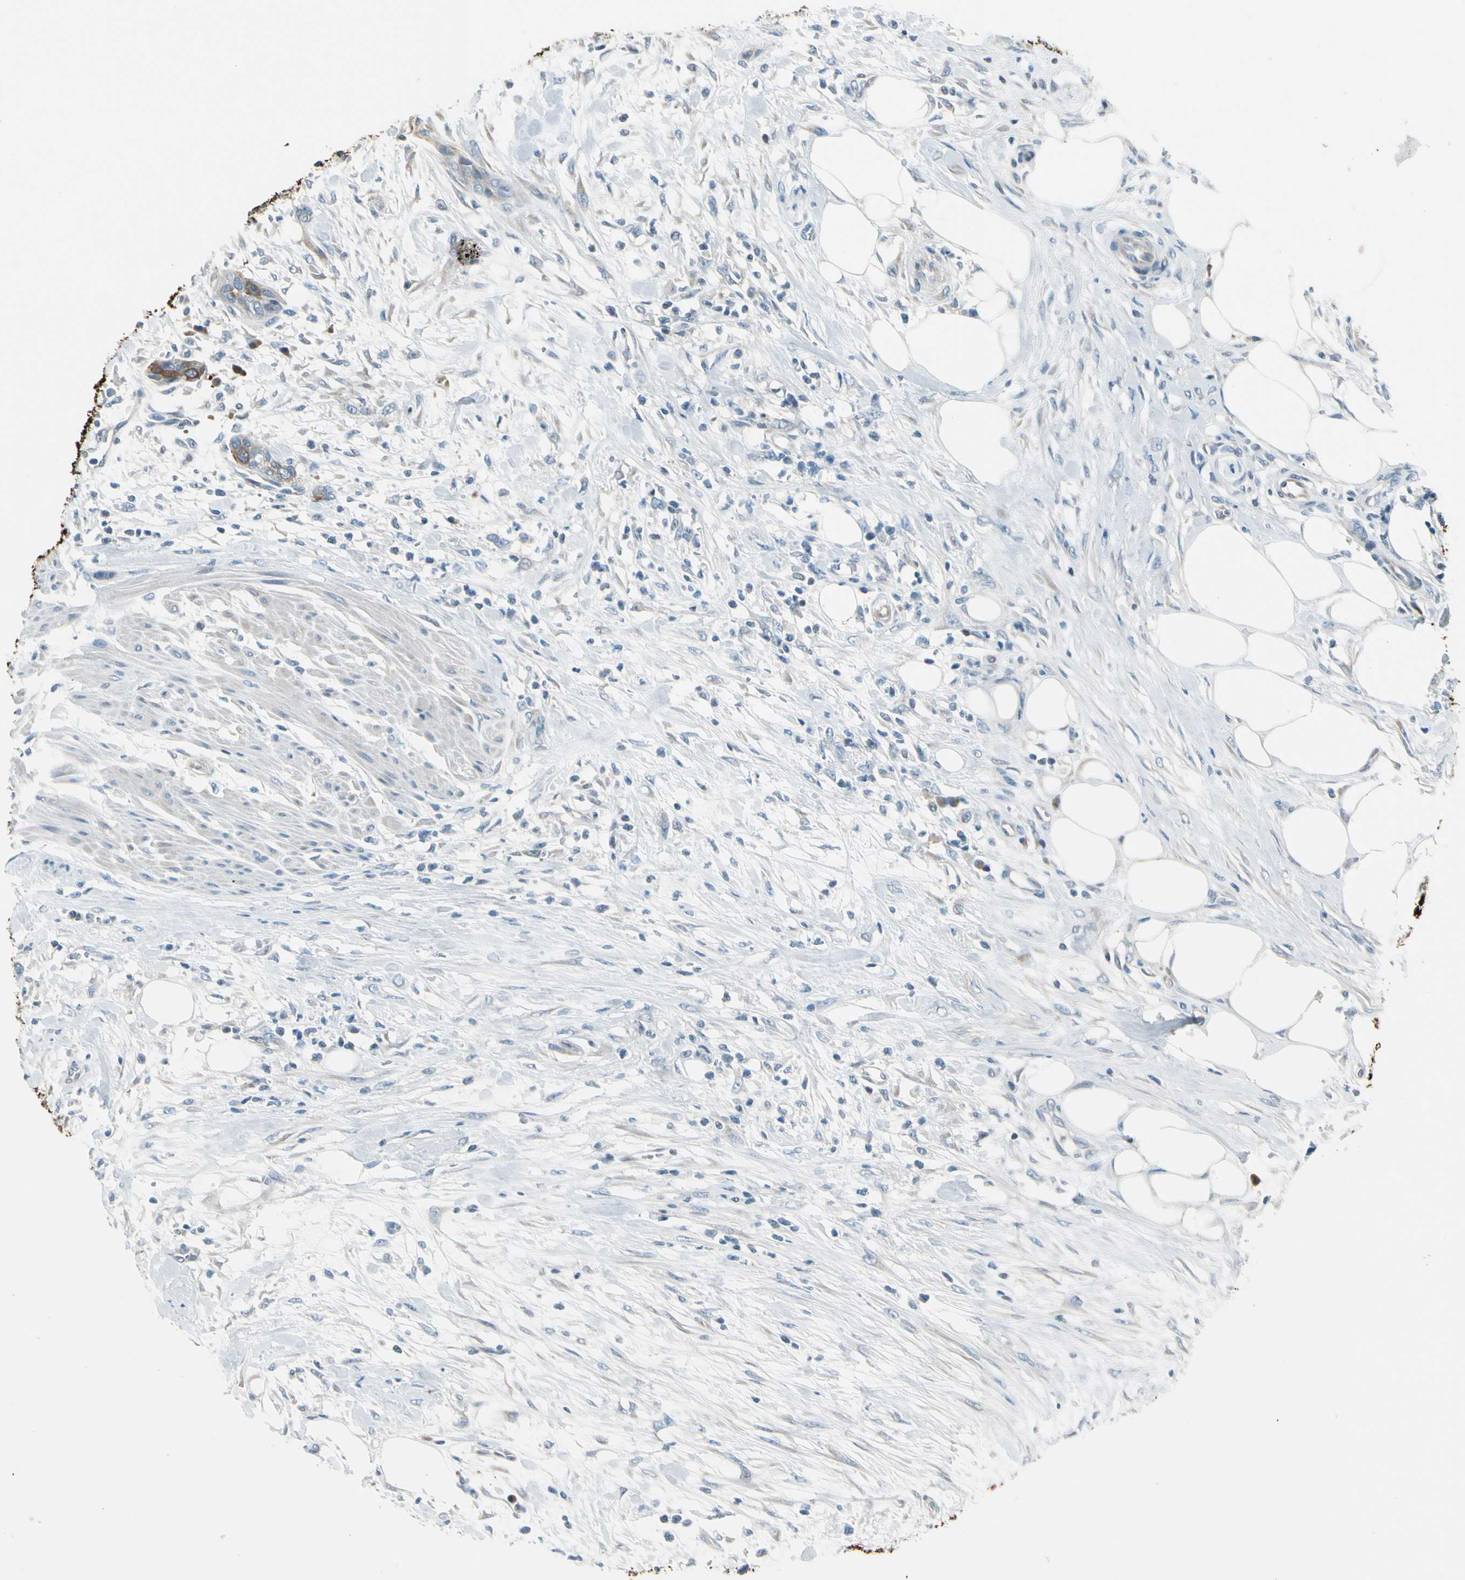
{"staining": {"intensity": "moderate", "quantity": ">75%", "location": "cytoplasmic/membranous"}, "tissue": "urothelial cancer", "cell_type": "Tumor cells", "image_type": "cancer", "snomed": [{"axis": "morphology", "description": "Urothelial carcinoma, High grade"}, {"axis": "topography", "description": "Urinary bladder"}], "caption": "Urothelial cancer stained with a protein marker exhibits moderate staining in tumor cells.", "gene": "STK40", "patient": {"sex": "male", "age": 35}}